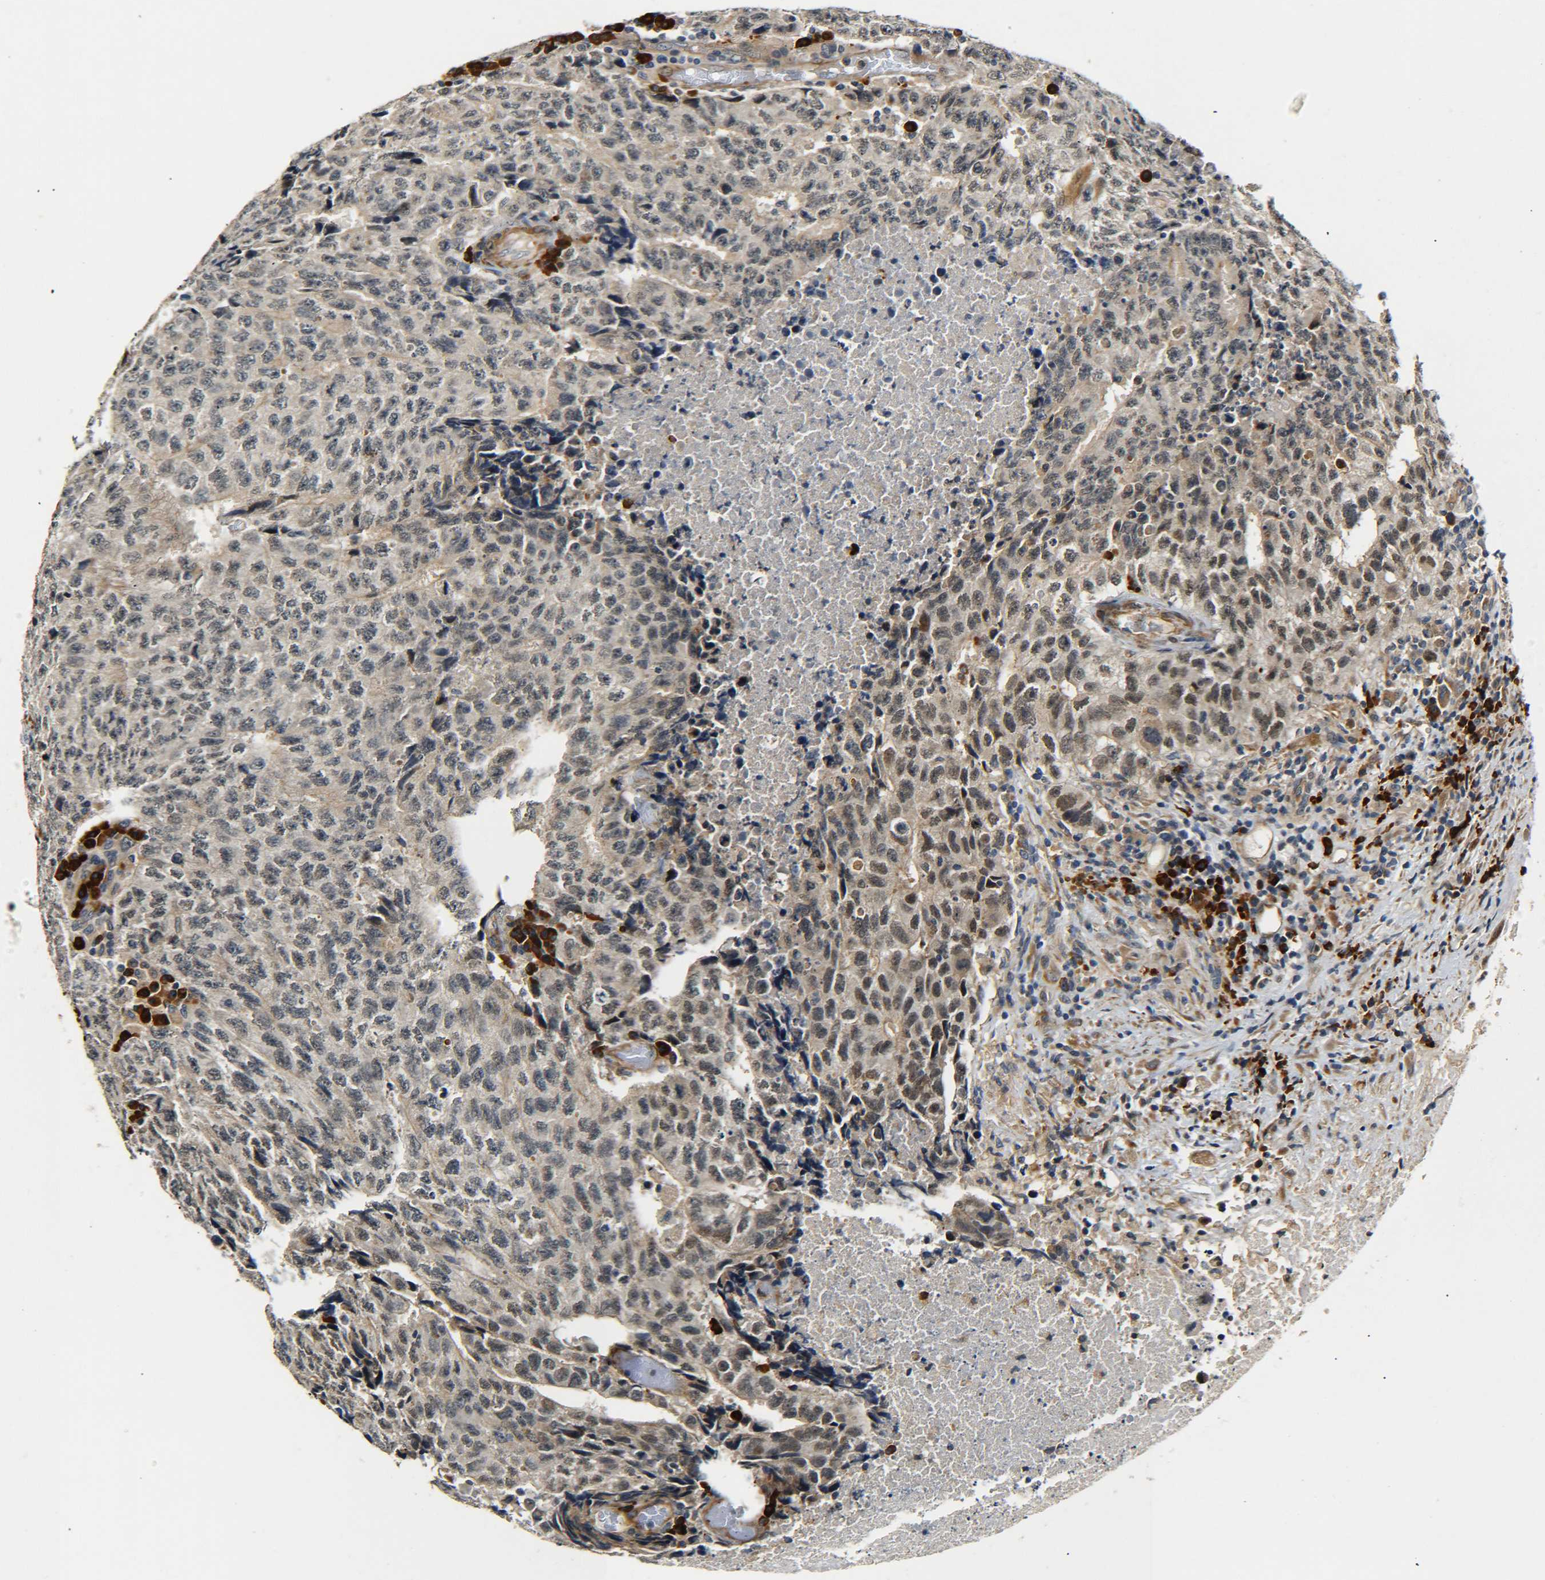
{"staining": {"intensity": "weak", "quantity": "<25%", "location": "nuclear"}, "tissue": "testis cancer", "cell_type": "Tumor cells", "image_type": "cancer", "snomed": [{"axis": "morphology", "description": "Necrosis, NOS"}, {"axis": "morphology", "description": "Carcinoma, Embryonal, NOS"}, {"axis": "topography", "description": "Testis"}], "caption": "IHC image of embryonal carcinoma (testis) stained for a protein (brown), which reveals no expression in tumor cells.", "gene": "MEIS1", "patient": {"sex": "male", "age": 19}}